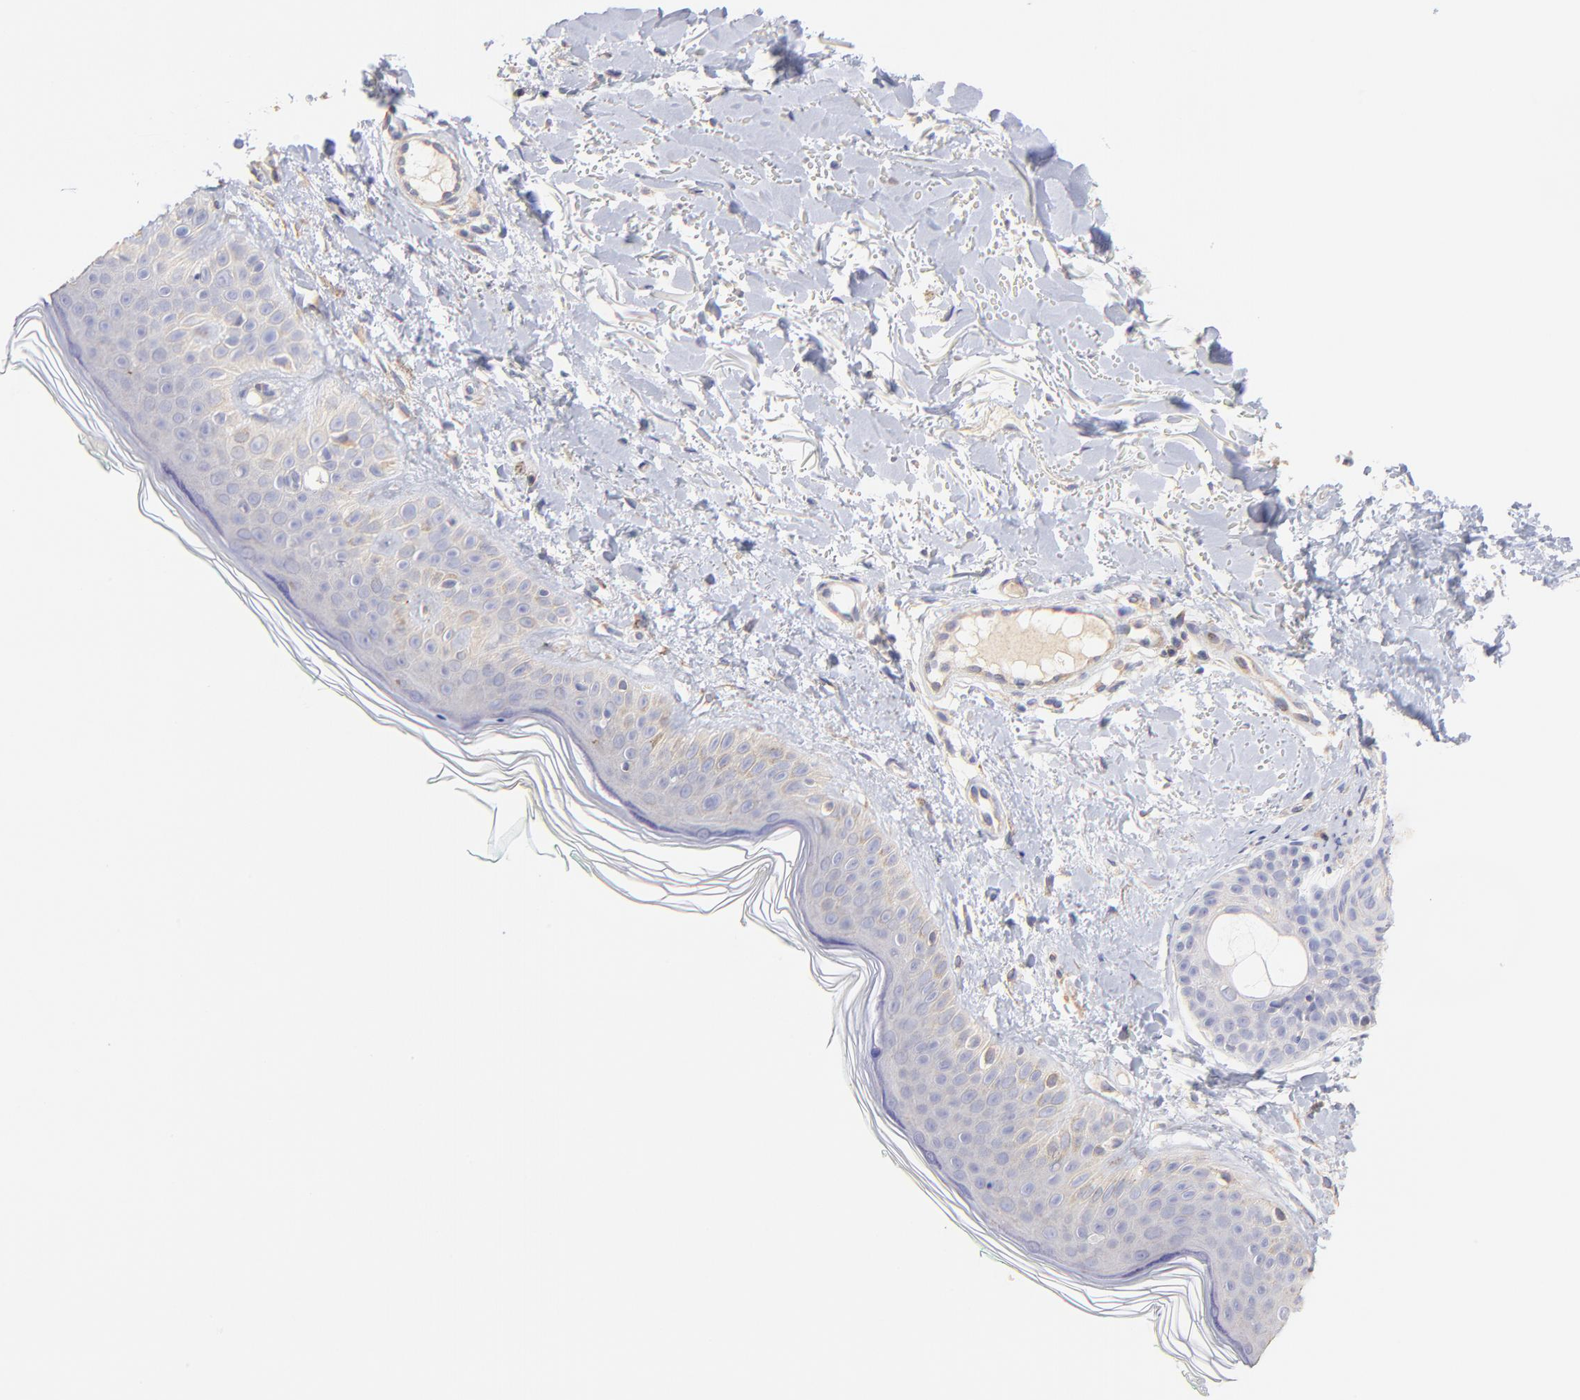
{"staining": {"intensity": "negative", "quantity": "none", "location": "none"}, "tissue": "skin", "cell_type": "Fibroblasts", "image_type": "normal", "snomed": [{"axis": "morphology", "description": "Normal tissue, NOS"}, {"axis": "topography", "description": "Skin"}], "caption": "This is a photomicrograph of IHC staining of normal skin, which shows no expression in fibroblasts. (DAB immunohistochemistry visualized using brightfield microscopy, high magnification).", "gene": "ACTRT1", "patient": {"sex": "male", "age": 71}}